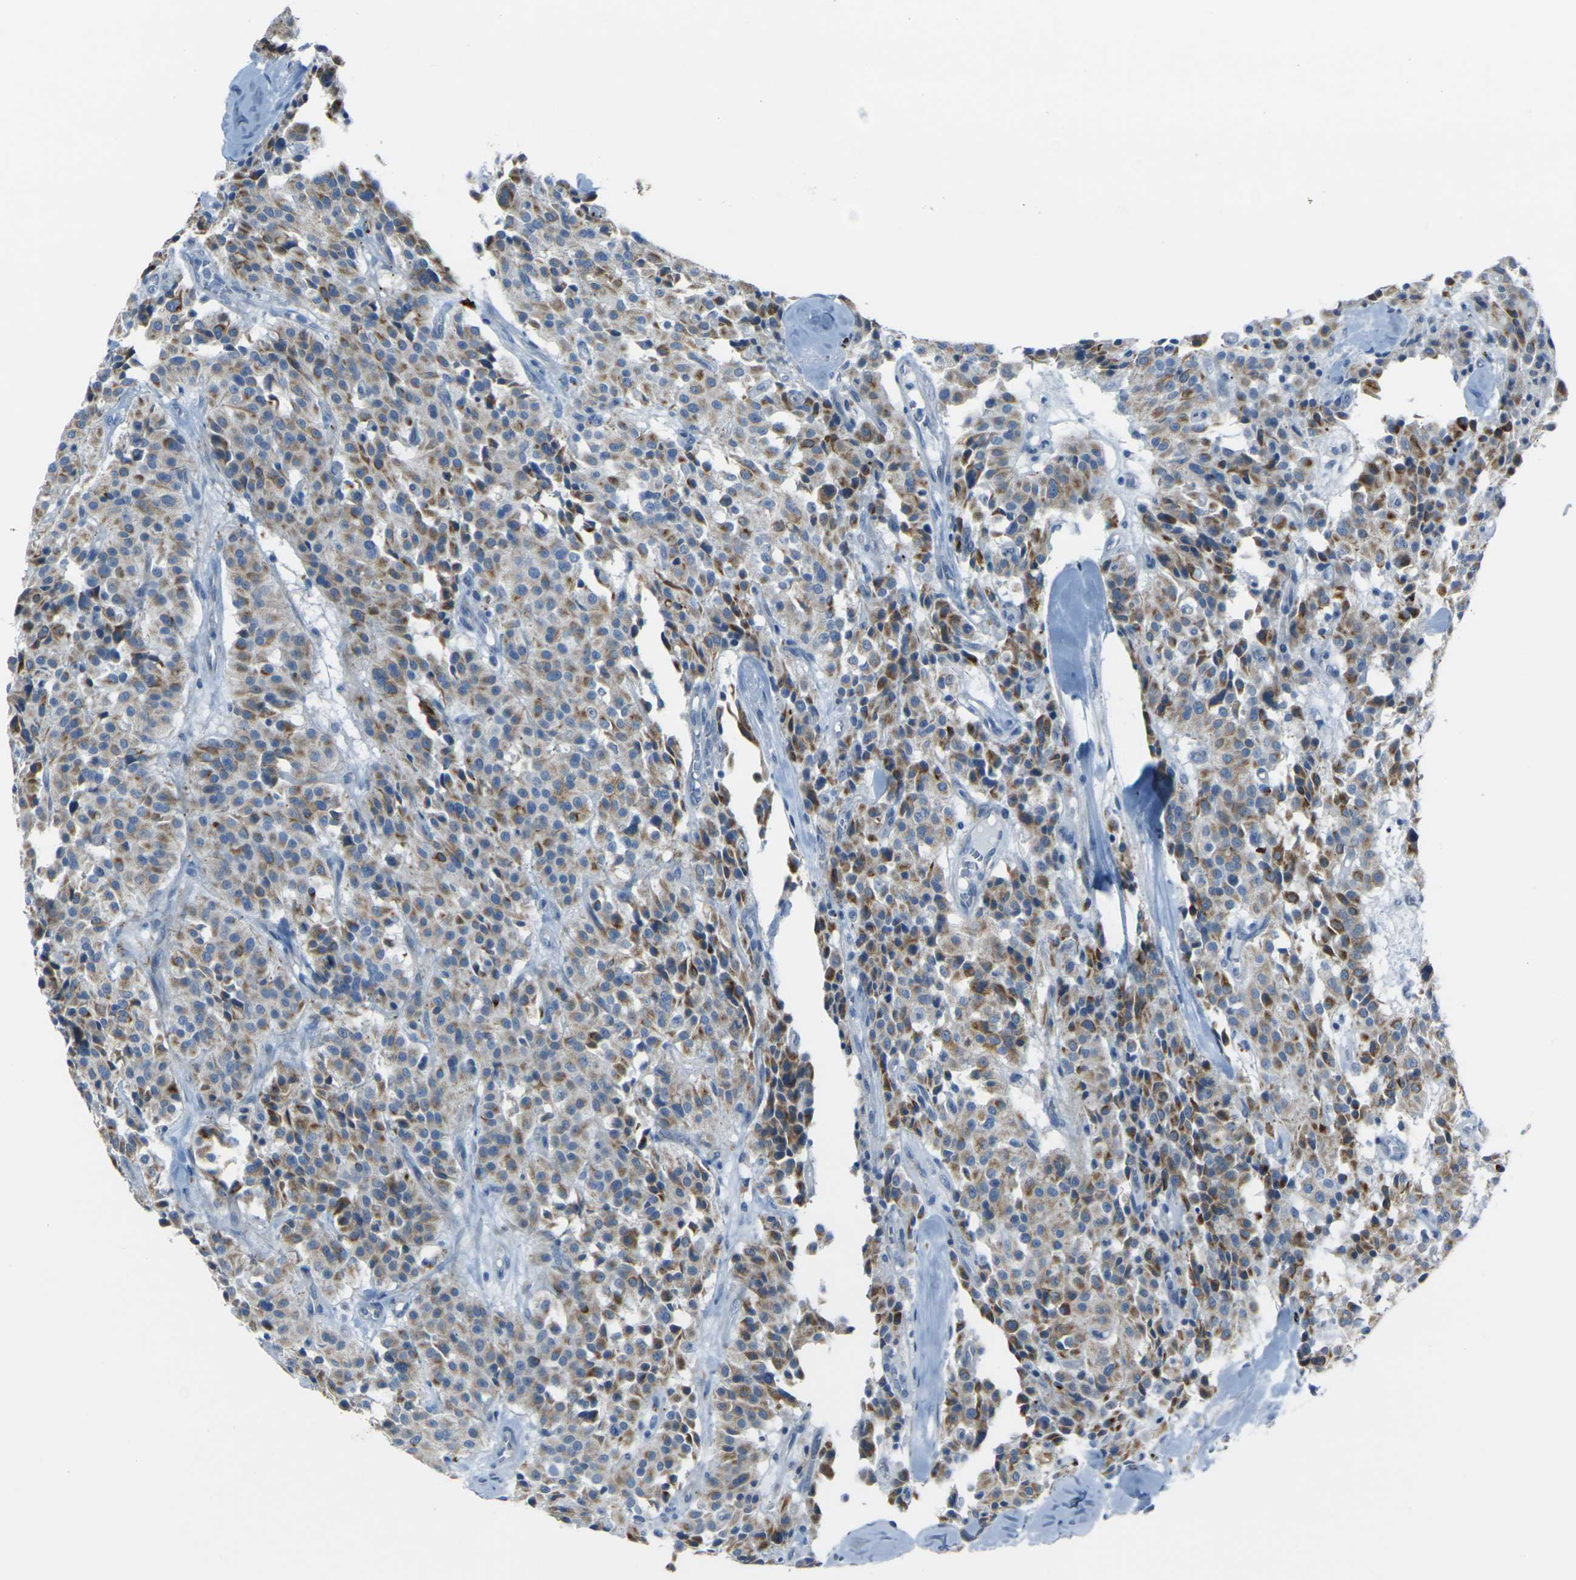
{"staining": {"intensity": "moderate", "quantity": ">75%", "location": "cytoplasmic/membranous"}, "tissue": "carcinoid", "cell_type": "Tumor cells", "image_type": "cancer", "snomed": [{"axis": "morphology", "description": "Carcinoid, malignant, NOS"}, {"axis": "topography", "description": "Lung"}], "caption": "Brown immunohistochemical staining in human malignant carcinoid reveals moderate cytoplasmic/membranous expression in approximately >75% of tumor cells.", "gene": "ANKRD46", "patient": {"sex": "male", "age": 30}}